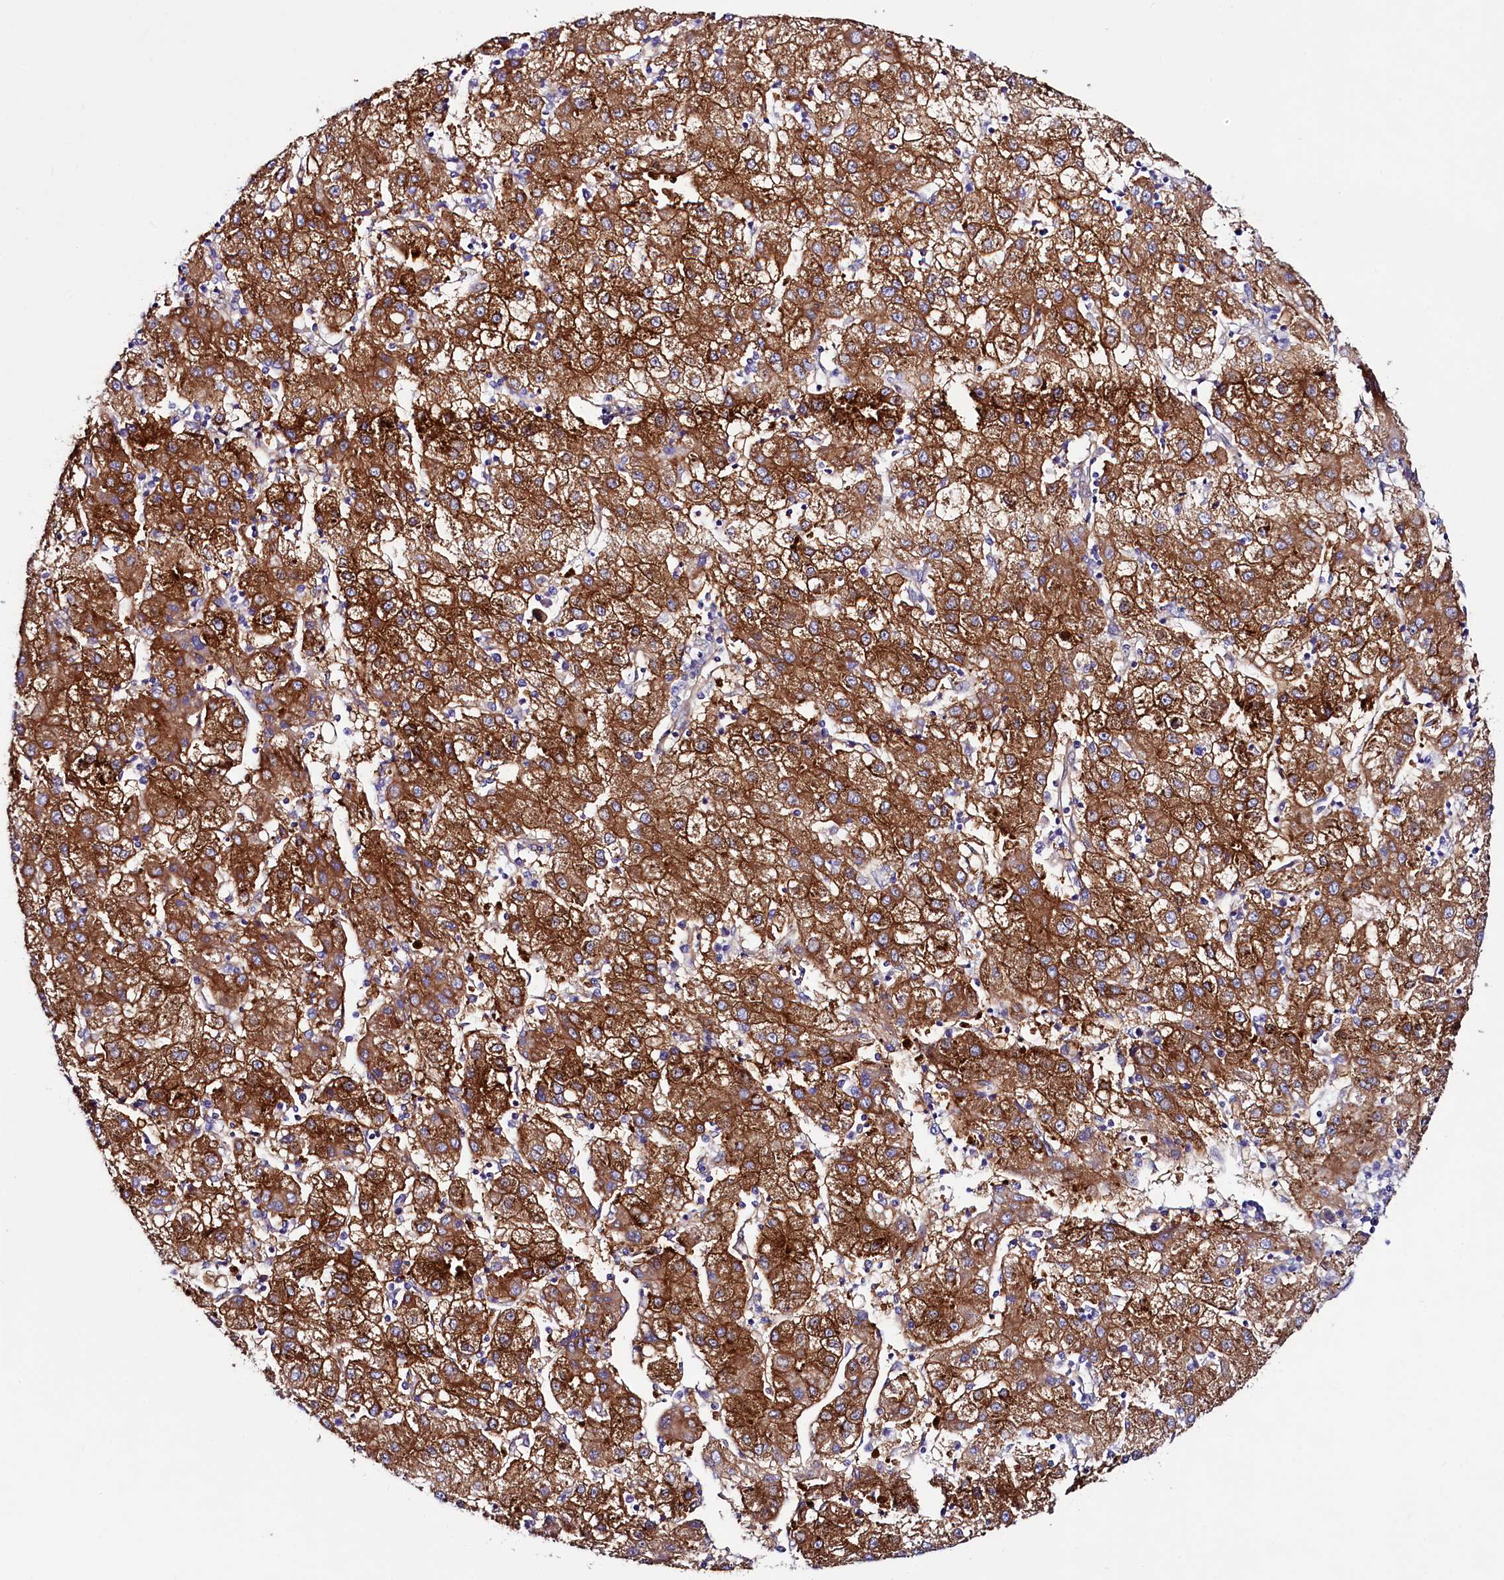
{"staining": {"intensity": "strong", "quantity": ">75%", "location": "cytoplasmic/membranous"}, "tissue": "liver cancer", "cell_type": "Tumor cells", "image_type": "cancer", "snomed": [{"axis": "morphology", "description": "Carcinoma, Hepatocellular, NOS"}, {"axis": "topography", "description": "Liver"}], "caption": "Immunohistochemistry micrograph of neoplastic tissue: human liver hepatocellular carcinoma stained using immunohistochemistry displays high levels of strong protein expression localized specifically in the cytoplasmic/membranous of tumor cells, appearing as a cytoplasmic/membranous brown color.", "gene": "SLF1", "patient": {"sex": "male", "age": 72}}